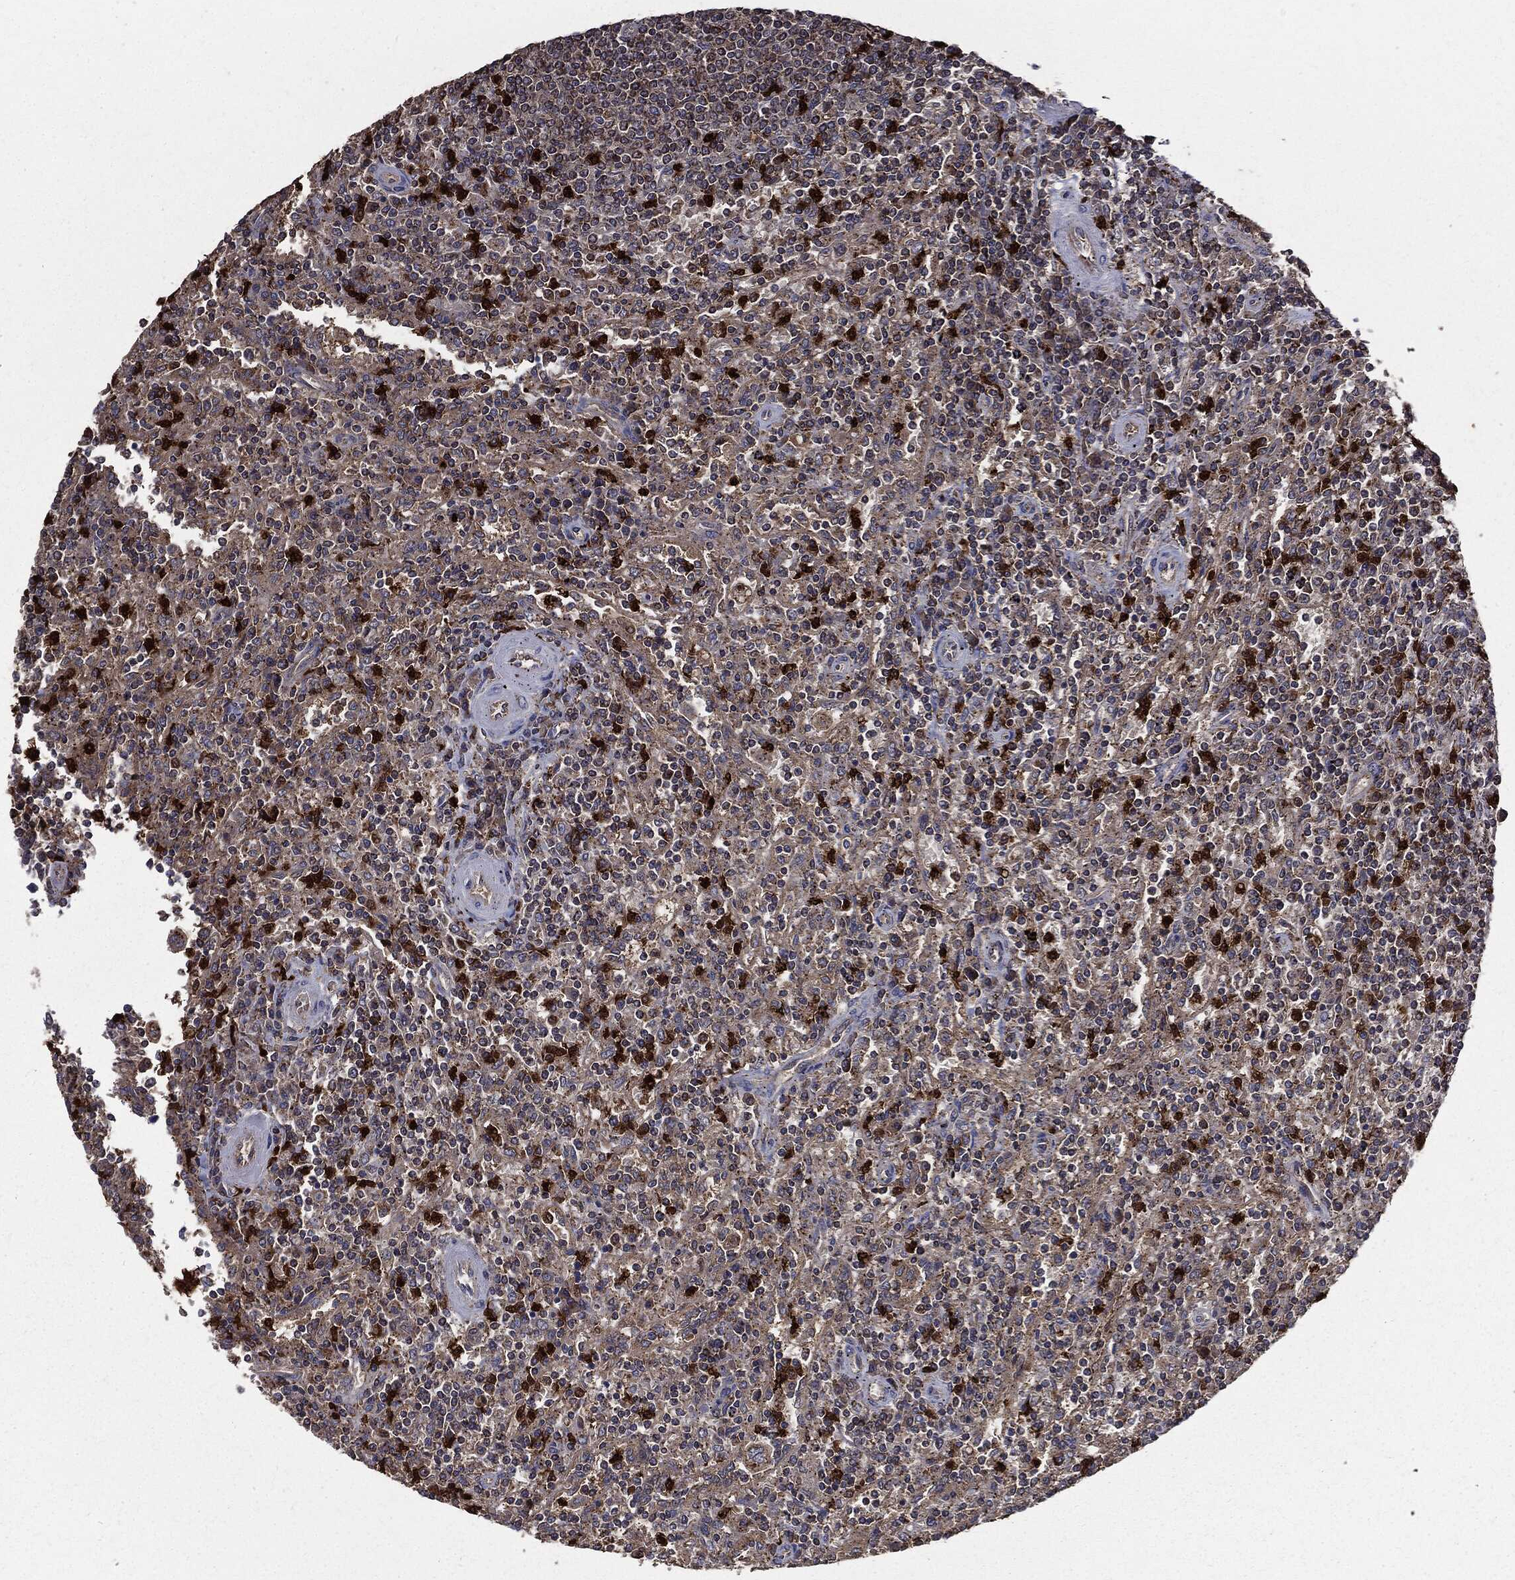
{"staining": {"intensity": "weak", "quantity": "25%-75%", "location": "cytoplasmic/membranous"}, "tissue": "lymphoma", "cell_type": "Tumor cells", "image_type": "cancer", "snomed": [{"axis": "morphology", "description": "Malignant lymphoma, non-Hodgkin's type, Low grade"}, {"axis": "topography", "description": "Spleen"}], "caption": "Lymphoma tissue shows weak cytoplasmic/membranous positivity in about 25%-75% of tumor cells, visualized by immunohistochemistry.", "gene": "PDCD6IP", "patient": {"sex": "male", "age": 62}}